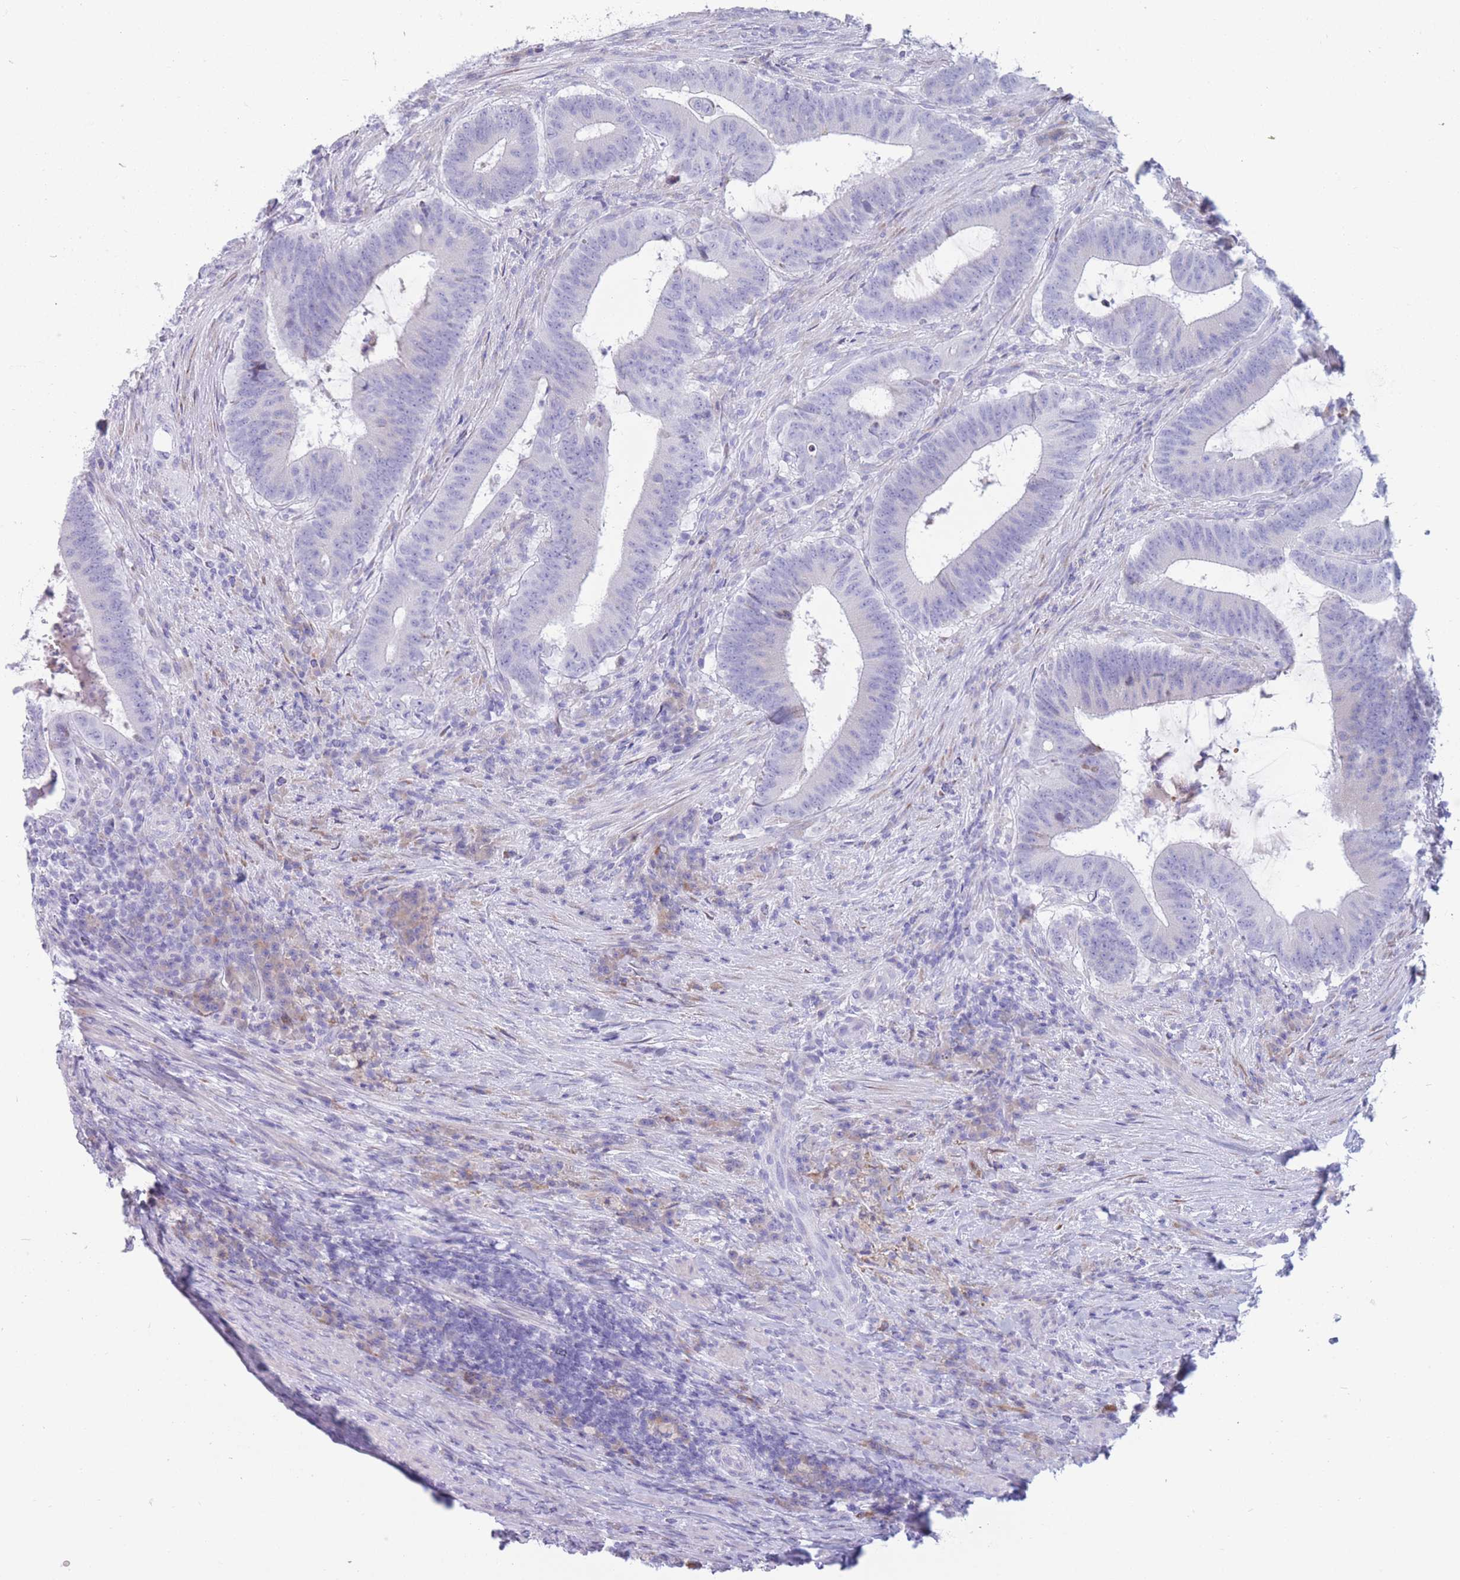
{"staining": {"intensity": "negative", "quantity": "none", "location": "none"}, "tissue": "colorectal cancer", "cell_type": "Tumor cells", "image_type": "cancer", "snomed": [{"axis": "morphology", "description": "Adenocarcinoma, NOS"}, {"axis": "topography", "description": "Colon"}], "caption": "Immunohistochemistry histopathology image of neoplastic tissue: colorectal adenocarcinoma stained with DAB reveals no significant protein staining in tumor cells.", "gene": "COL27A1", "patient": {"sex": "female", "age": 43}}